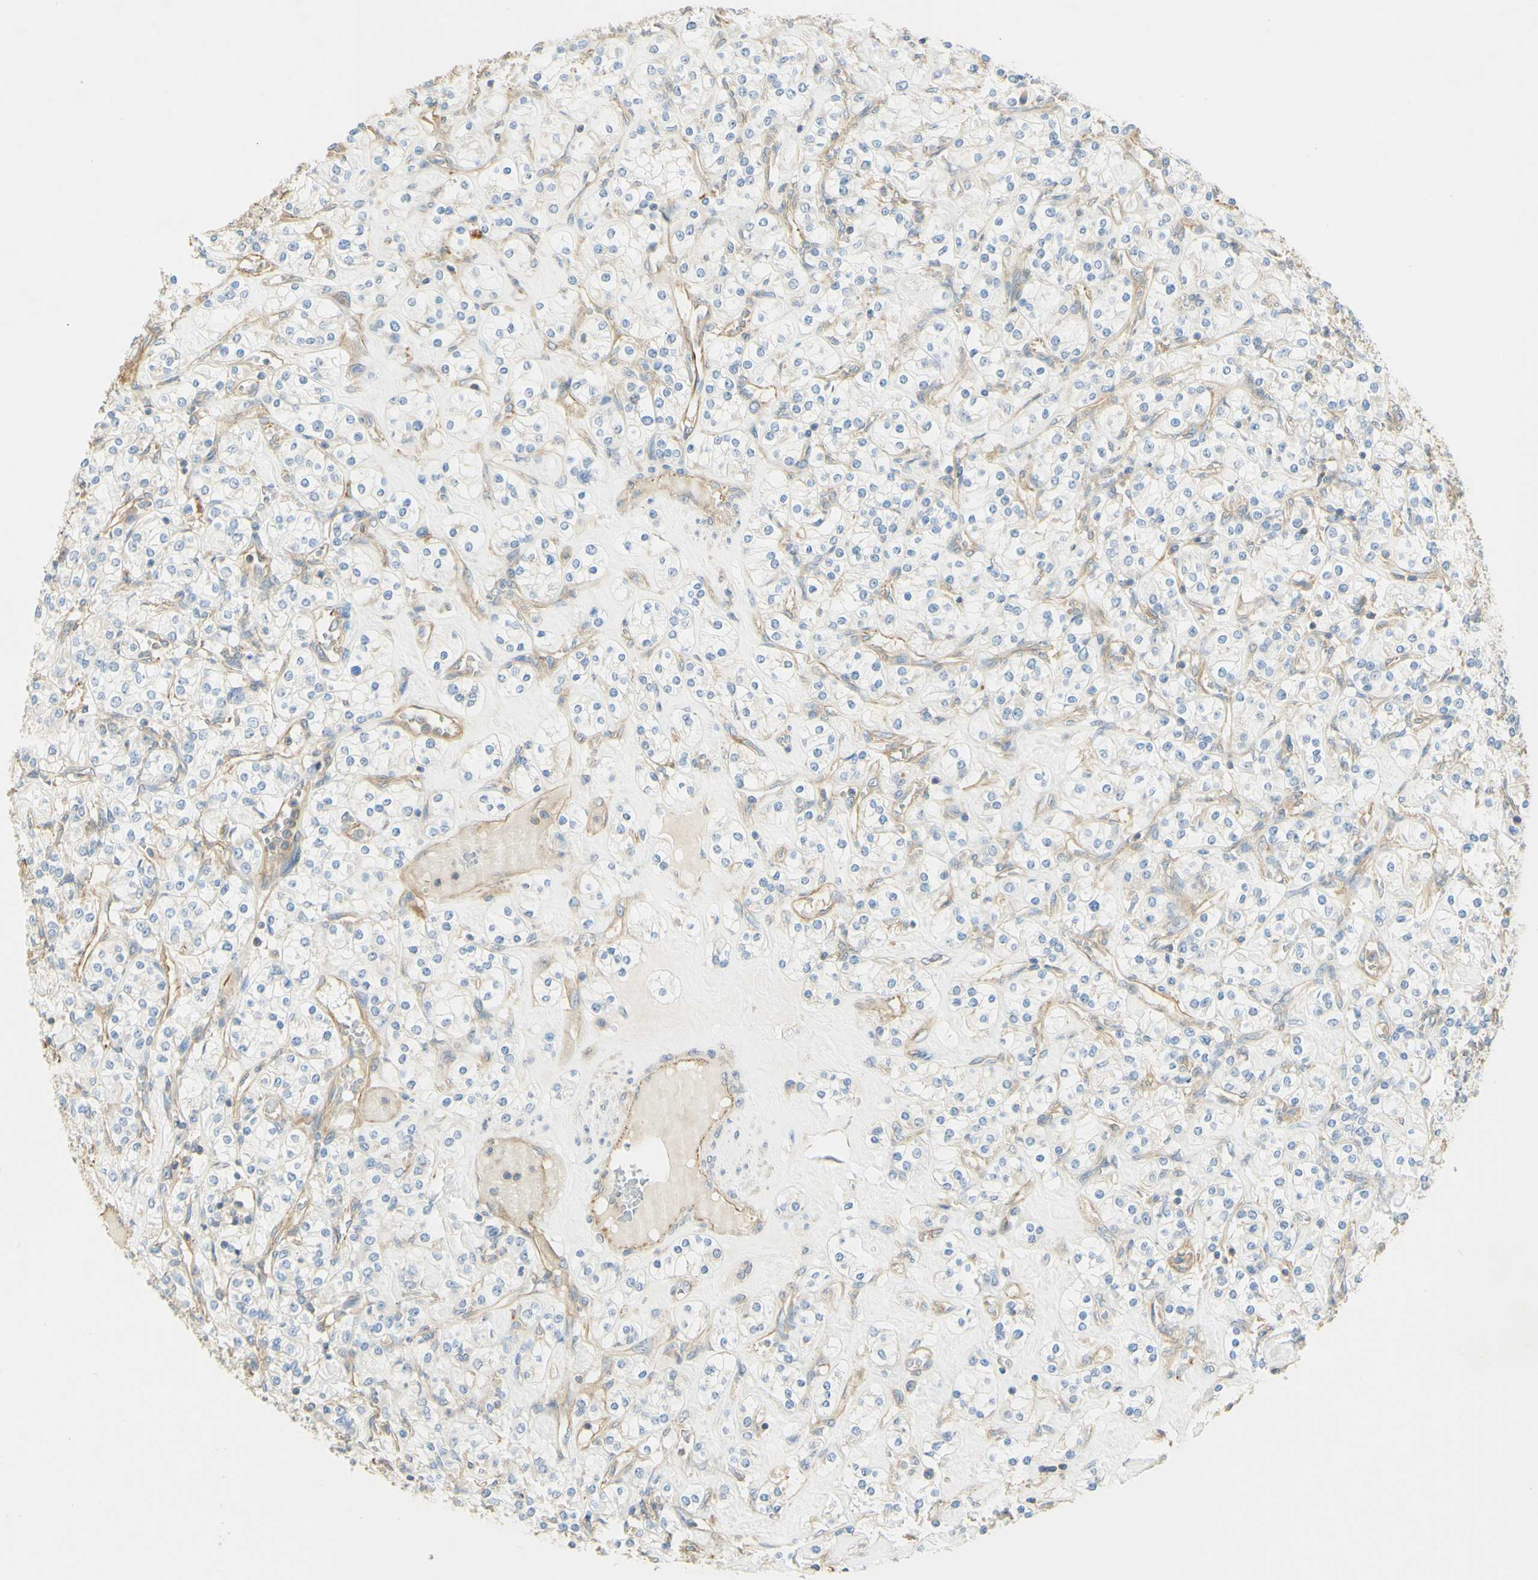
{"staining": {"intensity": "negative", "quantity": "none", "location": "none"}, "tissue": "renal cancer", "cell_type": "Tumor cells", "image_type": "cancer", "snomed": [{"axis": "morphology", "description": "Adenocarcinoma, NOS"}, {"axis": "topography", "description": "Kidney"}], "caption": "Tumor cells are negative for protein expression in human renal cancer (adenocarcinoma).", "gene": "IKBKG", "patient": {"sex": "male", "age": 77}}